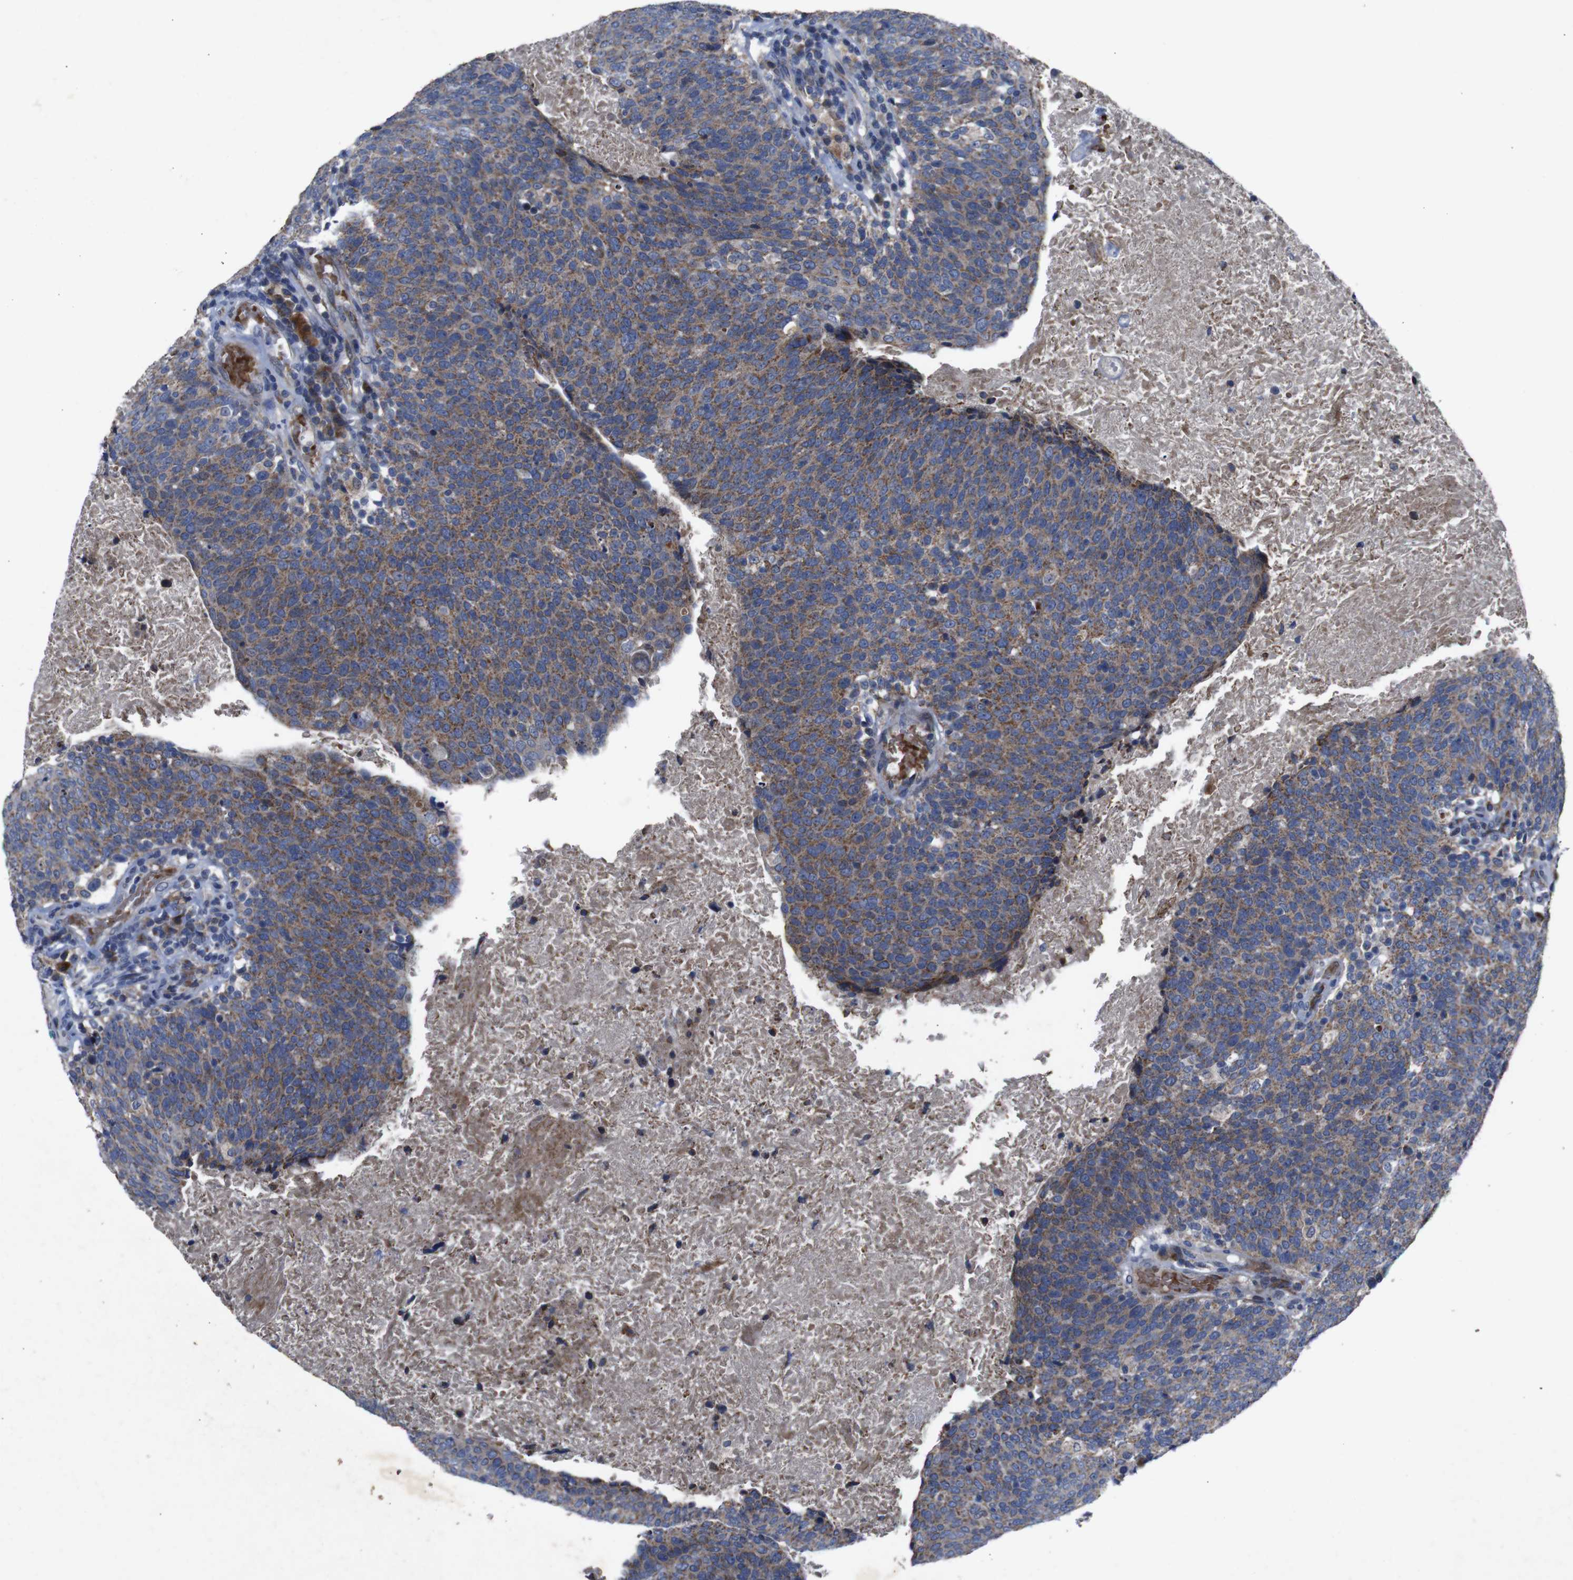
{"staining": {"intensity": "moderate", "quantity": ">75%", "location": "cytoplasmic/membranous"}, "tissue": "head and neck cancer", "cell_type": "Tumor cells", "image_type": "cancer", "snomed": [{"axis": "morphology", "description": "Squamous cell carcinoma, NOS"}, {"axis": "morphology", "description": "Squamous cell carcinoma, metastatic, NOS"}, {"axis": "topography", "description": "Lymph node"}, {"axis": "topography", "description": "Head-Neck"}], "caption": "Immunohistochemical staining of head and neck cancer (metastatic squamous cell carcinoma) reveals moderate cytoplasmic/membranous protein expression in approximately >75% of tumor cells.", "gene": "CHST10", "patient": {"sex": "male", "age": 62}}